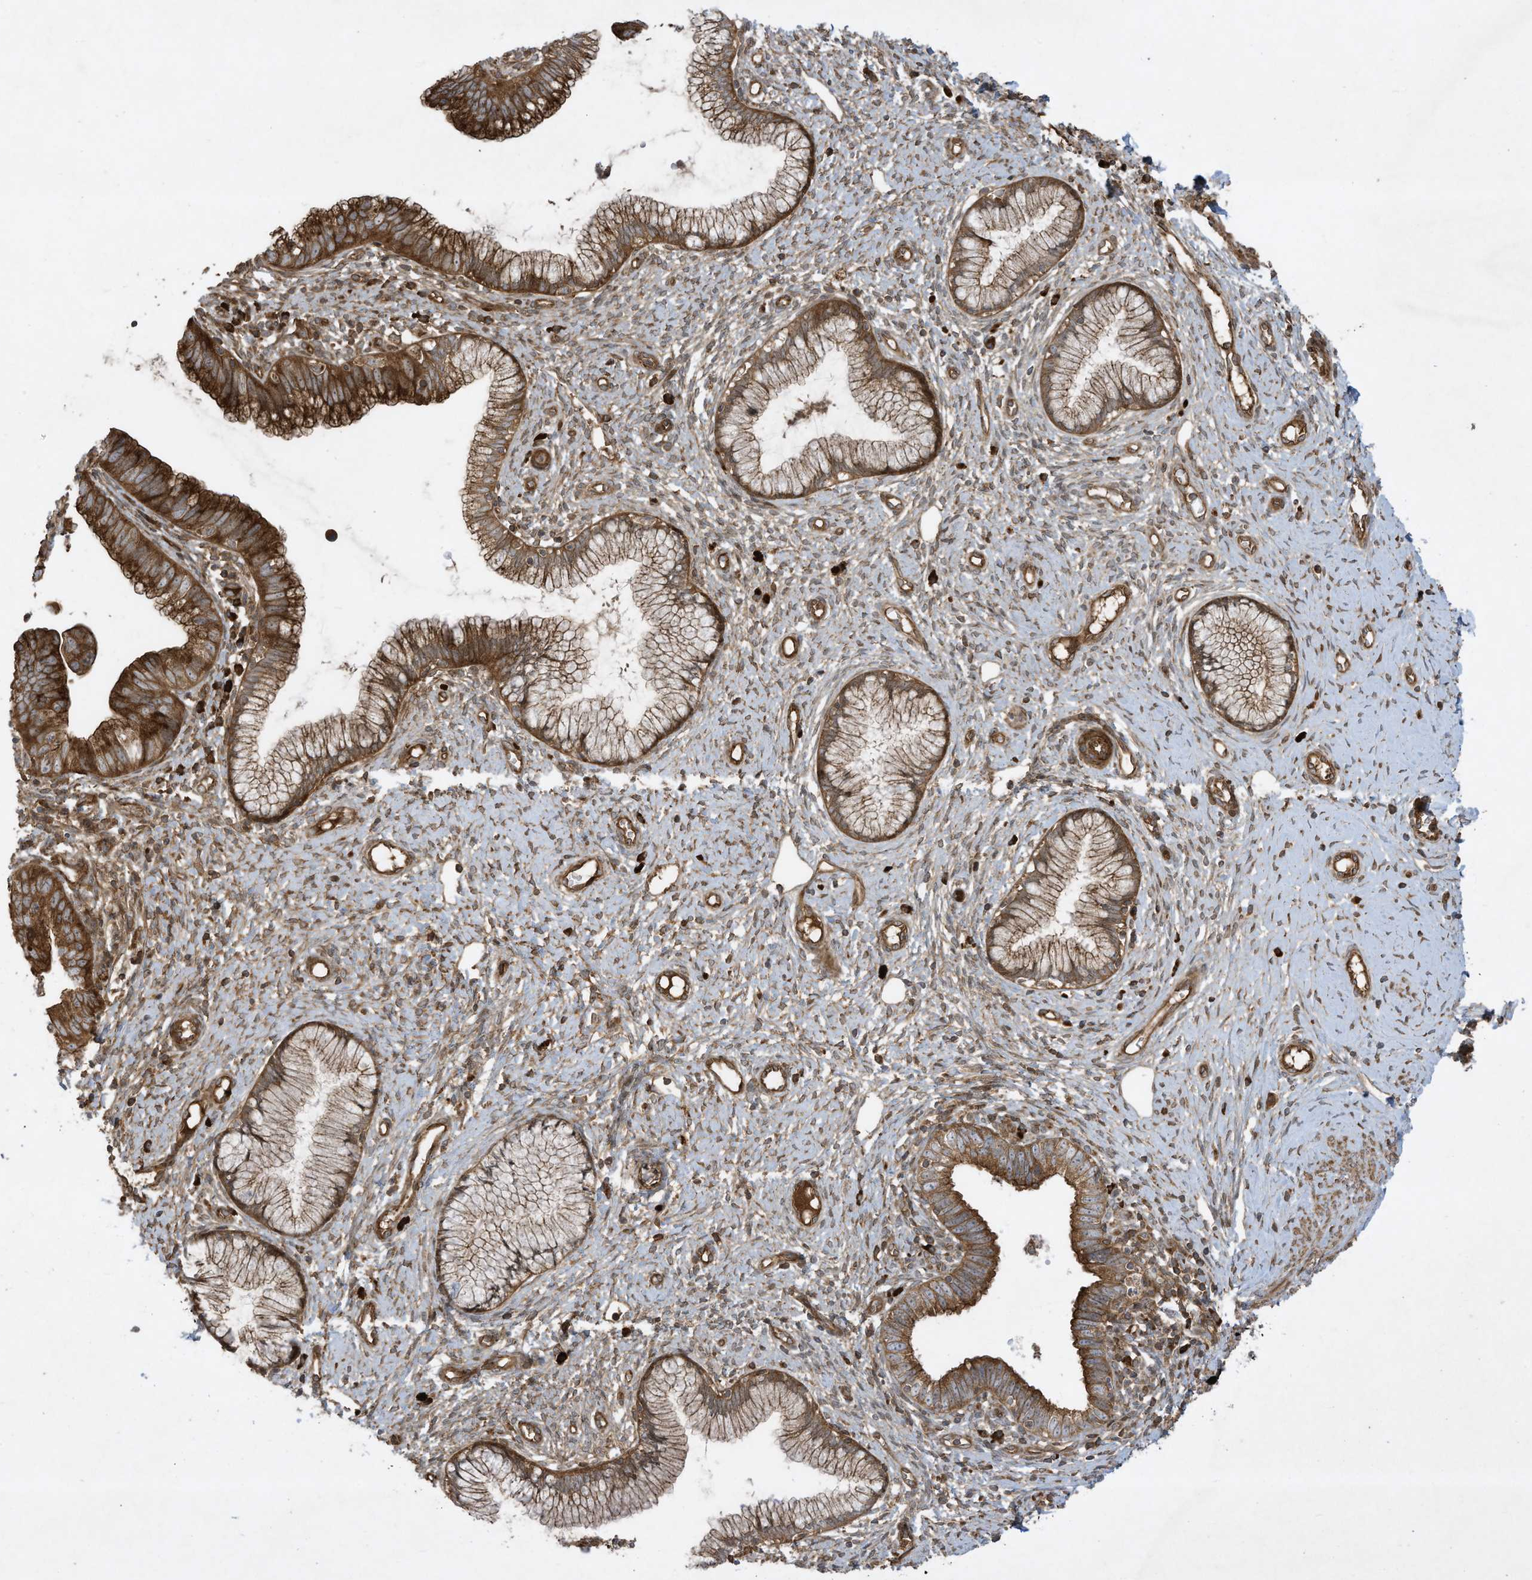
{"staining": {"intensity": "strong", "quantity": ">75%", "location": "cytoplasmic/membranous"}, "tissue": "cervical cancer", "cell_type": "Tumor cells", "image_type": "cancer", "snomed": [{"axis": "morphology", "description": "Adenocarcinoma, NOS"}, {"axis": "topography", "description": "Cervix"}], "caption": "A brown stain labels strong cytoplasmic/membranous expression of a protein in human cervical cancer tumor cells.", "gene": "DDIT4", "patient": {"sex": "female", "age": 36}}